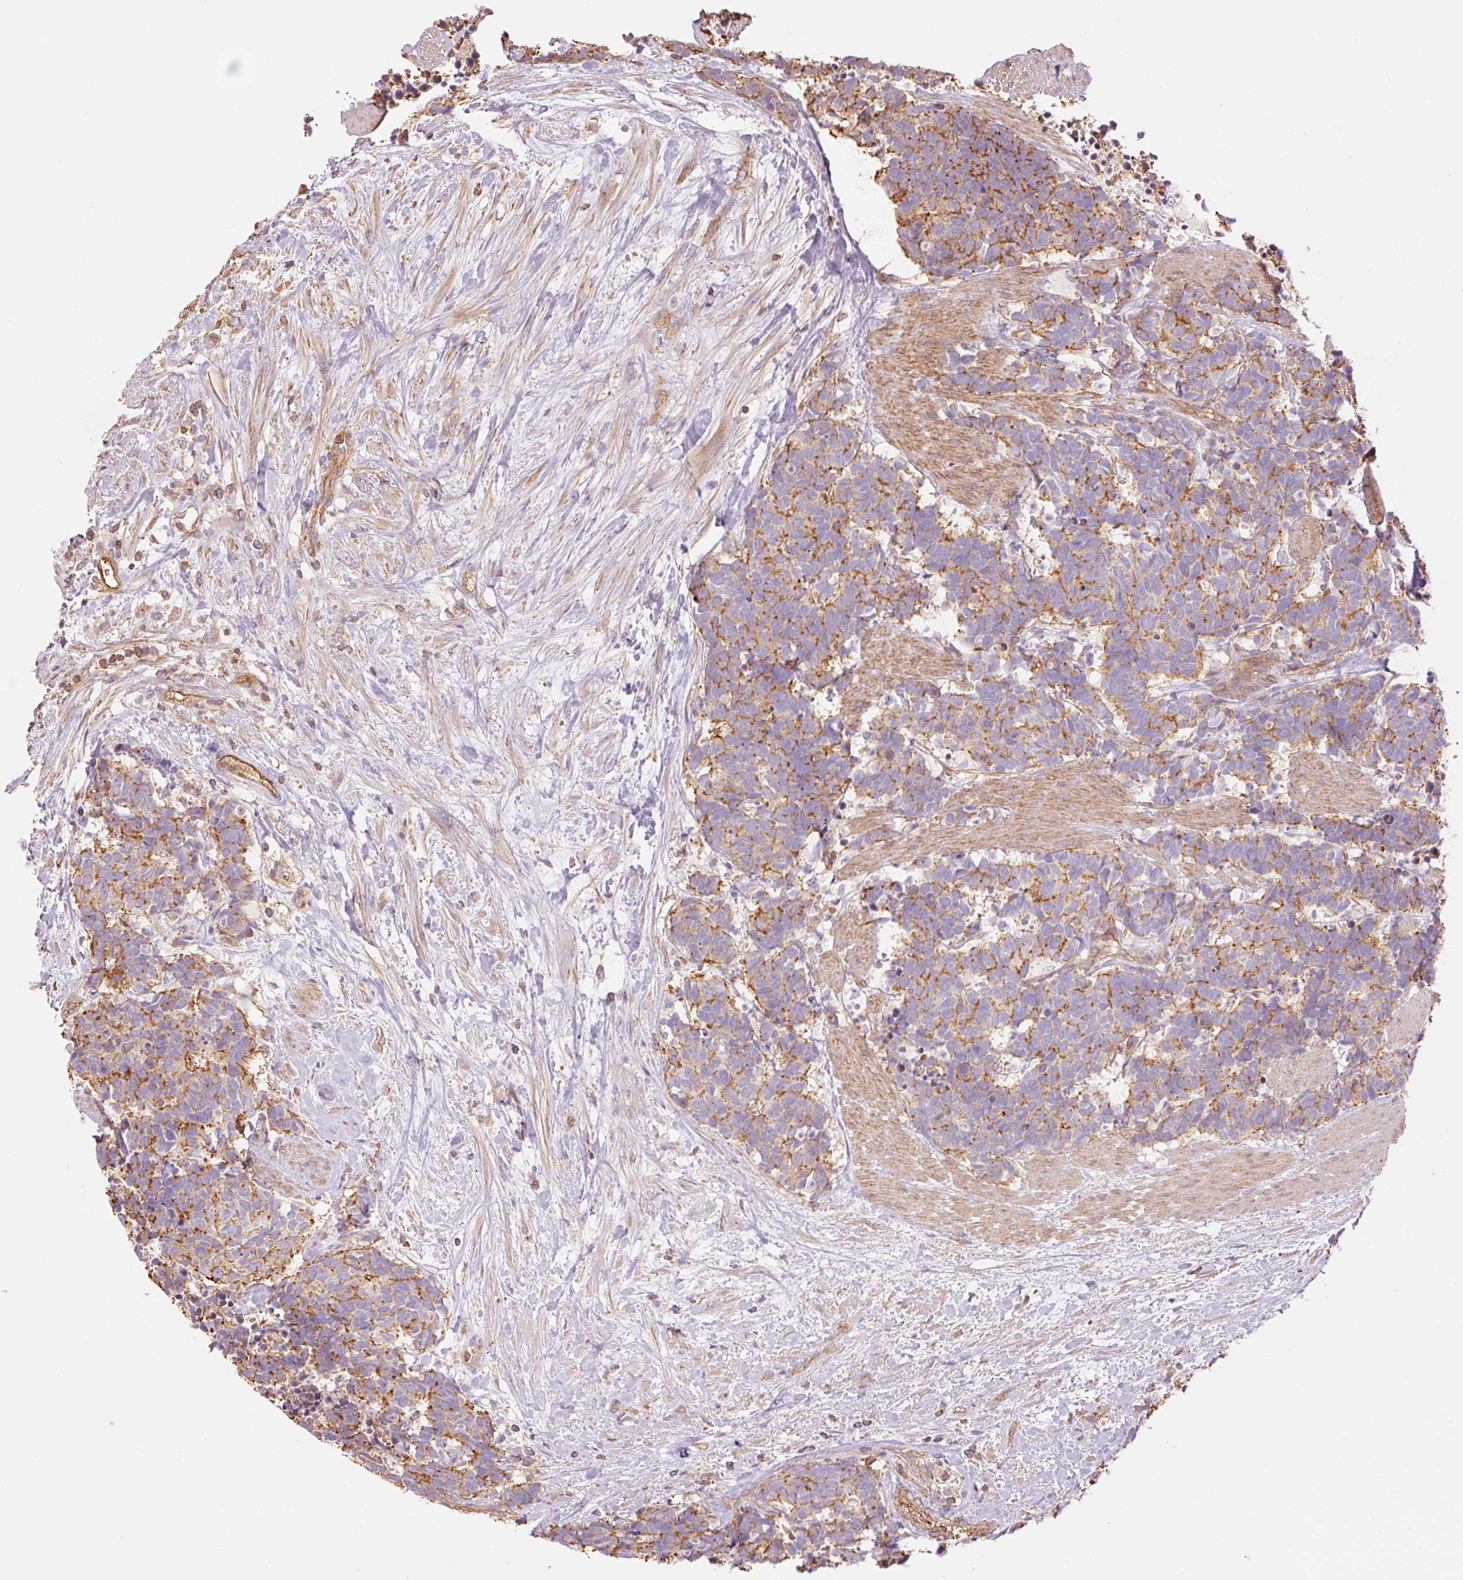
{"staining": {"intensity": "moderate", "quantity": ">75%", "location": "cytoplasmic/membranous"}, "tissue": "carcinoid", "cell_type": "Tumor cells", "image_type": "cancer", "snomed": [{"axis": "morphology", "description": "Carcinoma, NOS"}, {"axis": "morphology", "description": "Carcinoid, malignant, NOS"}, {"axis": "topography", "description": "Prostate"}], "caption": "IHC (DAB (3,3'-diaminobenzidine)) staining of human carcinoma displays moderate cytoplasmic/membranous protein staining in approximately >75% of tumor cells.", "gene": "PPP1R1B", "patient": {"sex": "male", "age": 57}}